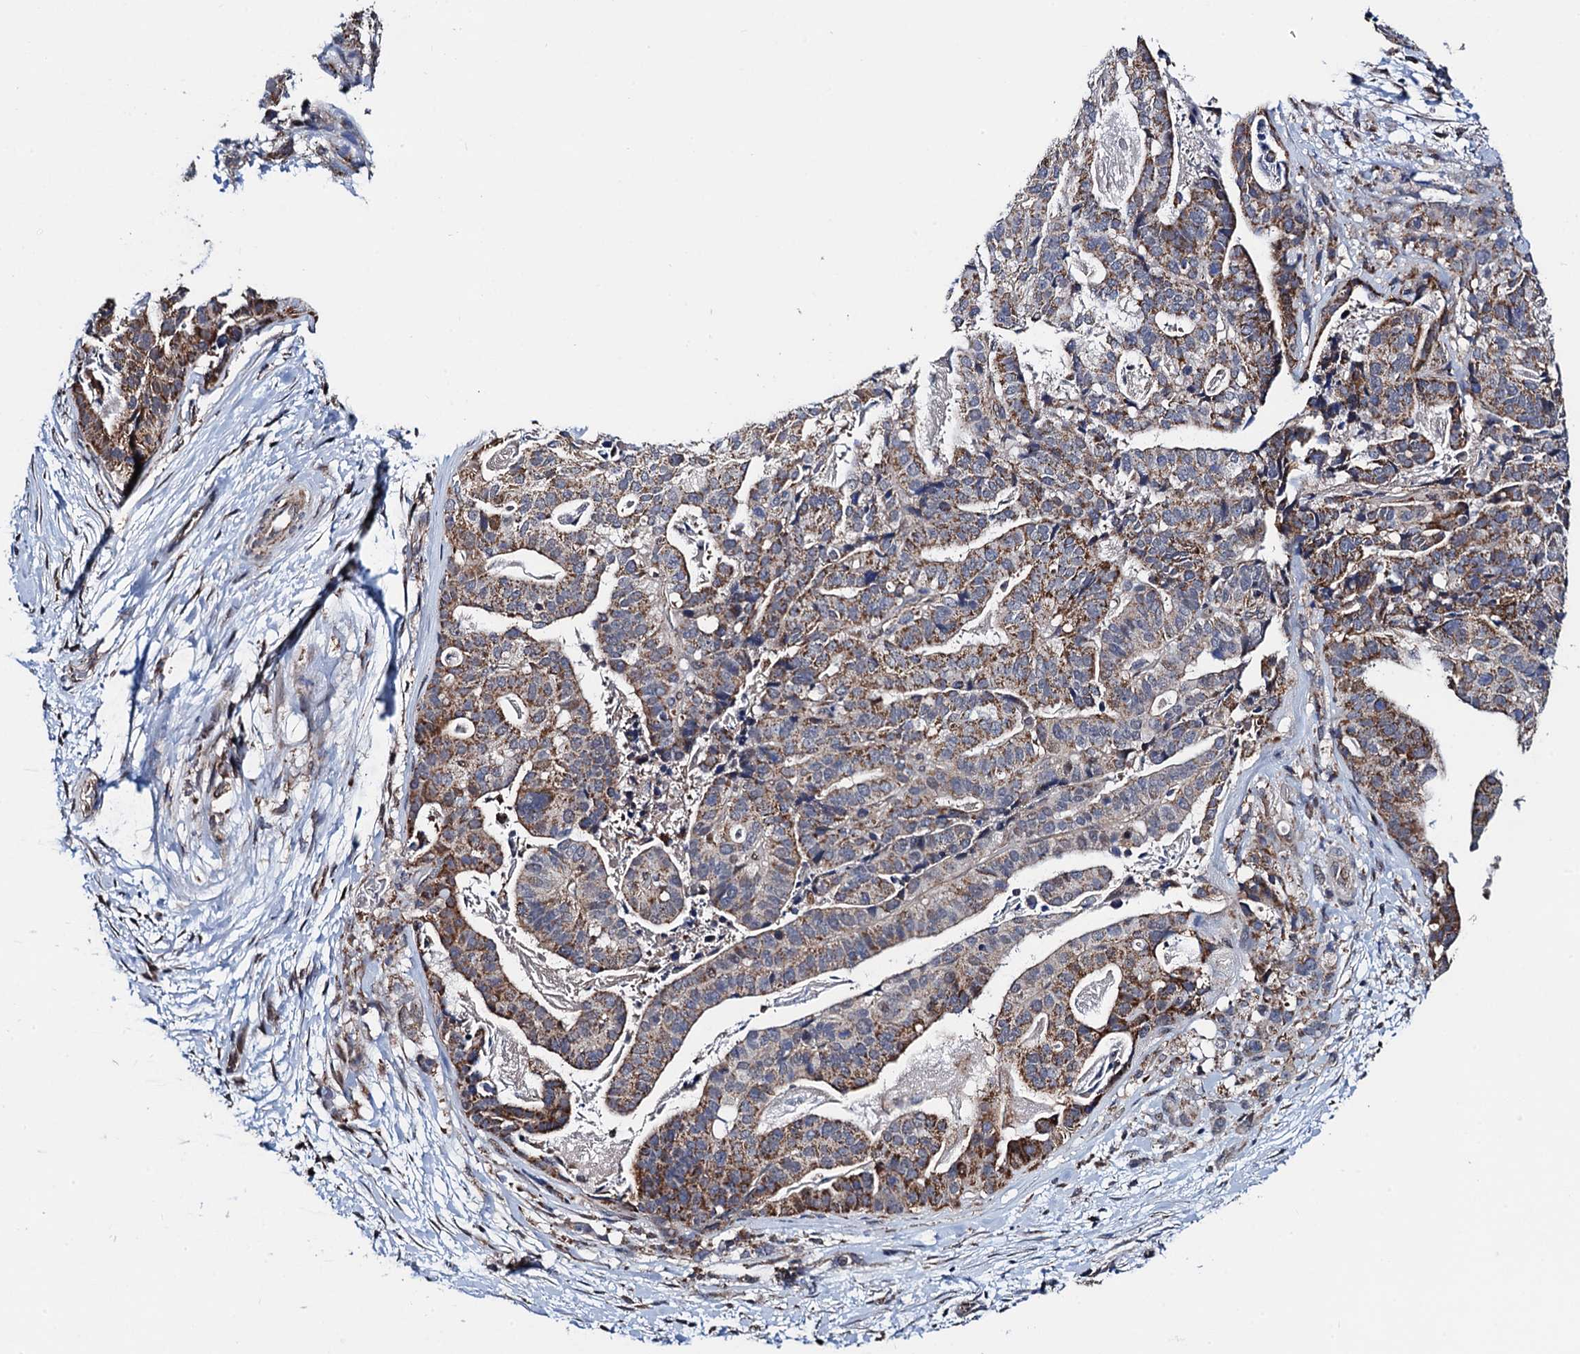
{"staining": {"intensity": "moderate", "quantity": ">75%", "location": "cytoplasmic/membranous"}, "tissue": "stomach cancer", "cell_type": "Tumor cells", "image_type": "cancer", "snomed": [{"axis": "morphology", "description": "Adenocarcinoma, NOS"}, {"axis": "topography", "description": "Stomach"}], "caption": "A micrograph showing moderate cytoplasmic/membranous expression in approximately >75% of tumor cells in adenocarcinoma (stomach), as visualized by brown immunohistochemical staining.", "gene": "PTCD3", "patient": {"sex": "male", "age": 48}}